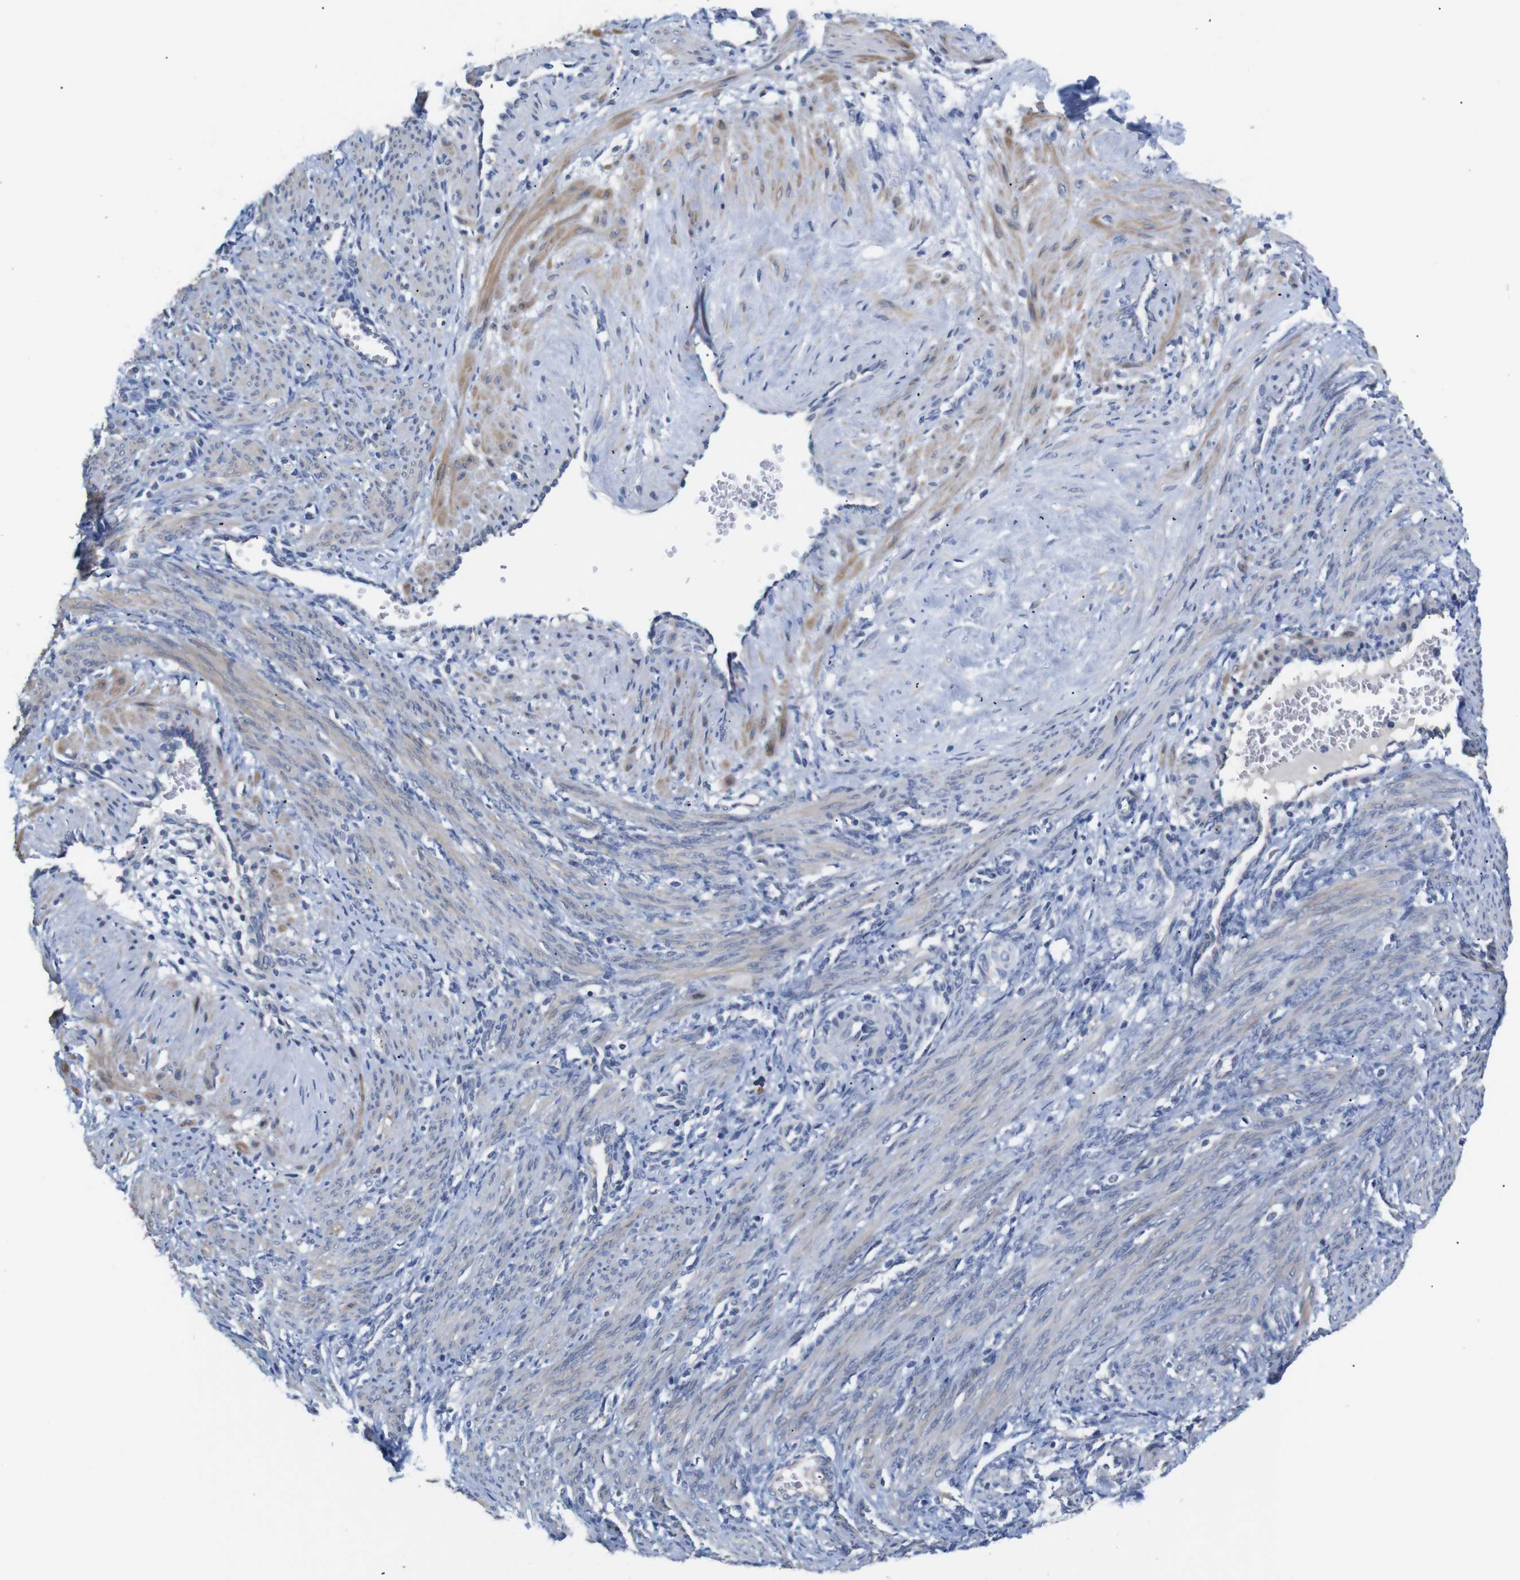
{"staining": {"intensity": "weak", "quantity": "25%-75%", "location": "cytoplasmic/membranous"}, "tissue": "smooth muscle", "cell_type": "Smooth muscle cells", "image_type": "normal", "snomed": [{"axis": "morphology", "description": "Normal tissue, NOS"}, {"axis": "topography", "description": "Endometrium"}], "caption": "Immunohistochemical staining of unremarkable smooth muscle exhibits 25%-75% levels of weak cytoplasmic/membranous protein expression in approximately 25%-75% of smooth muscle cells. The staining was performed using DAB, with brown indicating positive protein expression. Nuclei are stained blue with hematoxylin.", "gene": "LRRC55", "patient": {"sex": "female", "age": 33}}